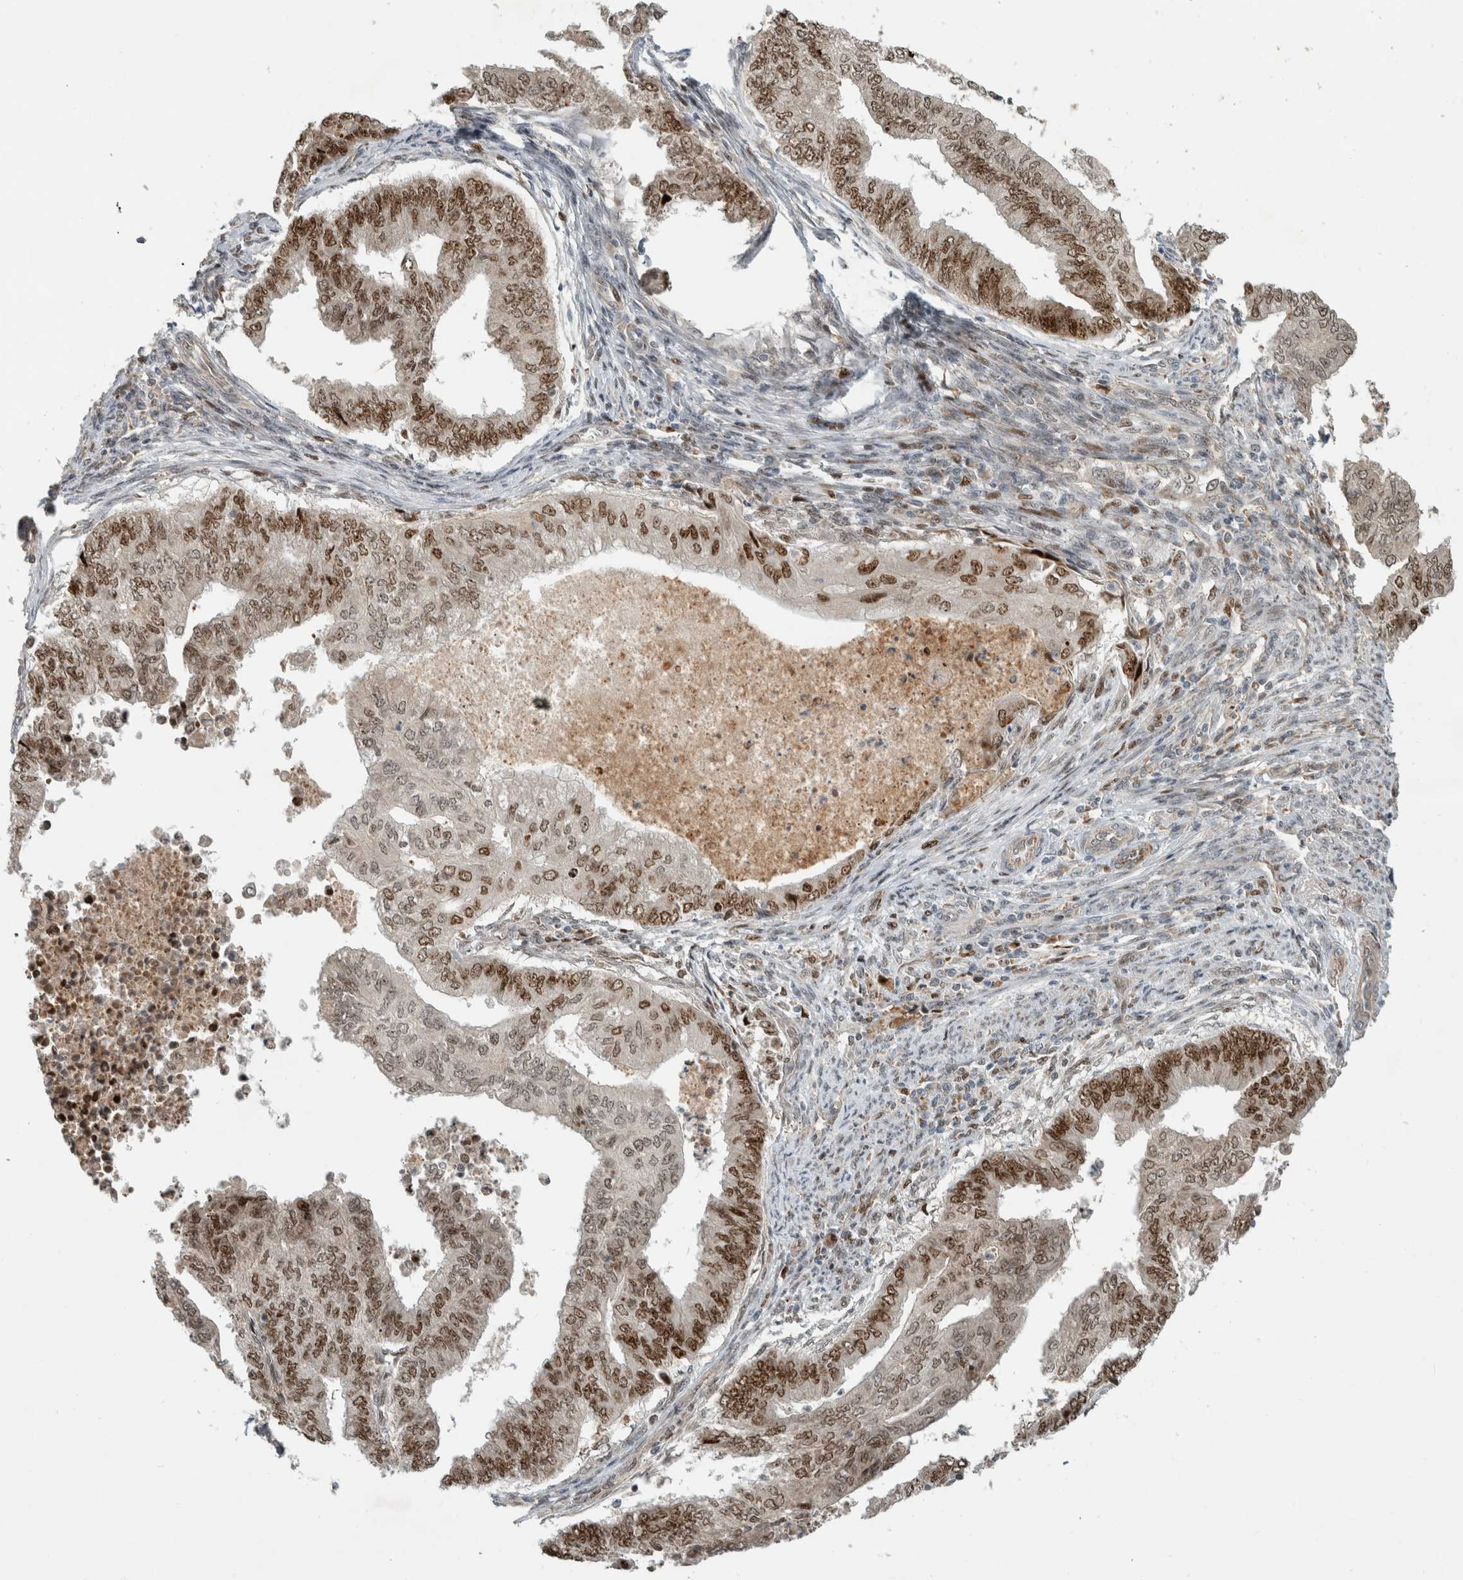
{"staining": {"intensity": "moderate", "quantity": ">75%", "location": "nuclear"}, "tissue": "endometrial cancer", "cell_type": "Tumor cells", "image_type": "cancer", "snomed": [{"axis": "morphology", "description": "Polyp, NOS"}, {"axis": "morphology", "description": "Adenocarcinoma, NOS"}, {"axis": "morphology", "description": "Adenoma, NOS"}, {"axis": "topography", "description": "Endometrium"}], "caption": "Protein expression analysis of human endometrial adenoma reveals moderate nuclear positivity in about >75% of tumor cells.", "gene": "INSRR", "patient": {"sex": "female", "age": 79}}